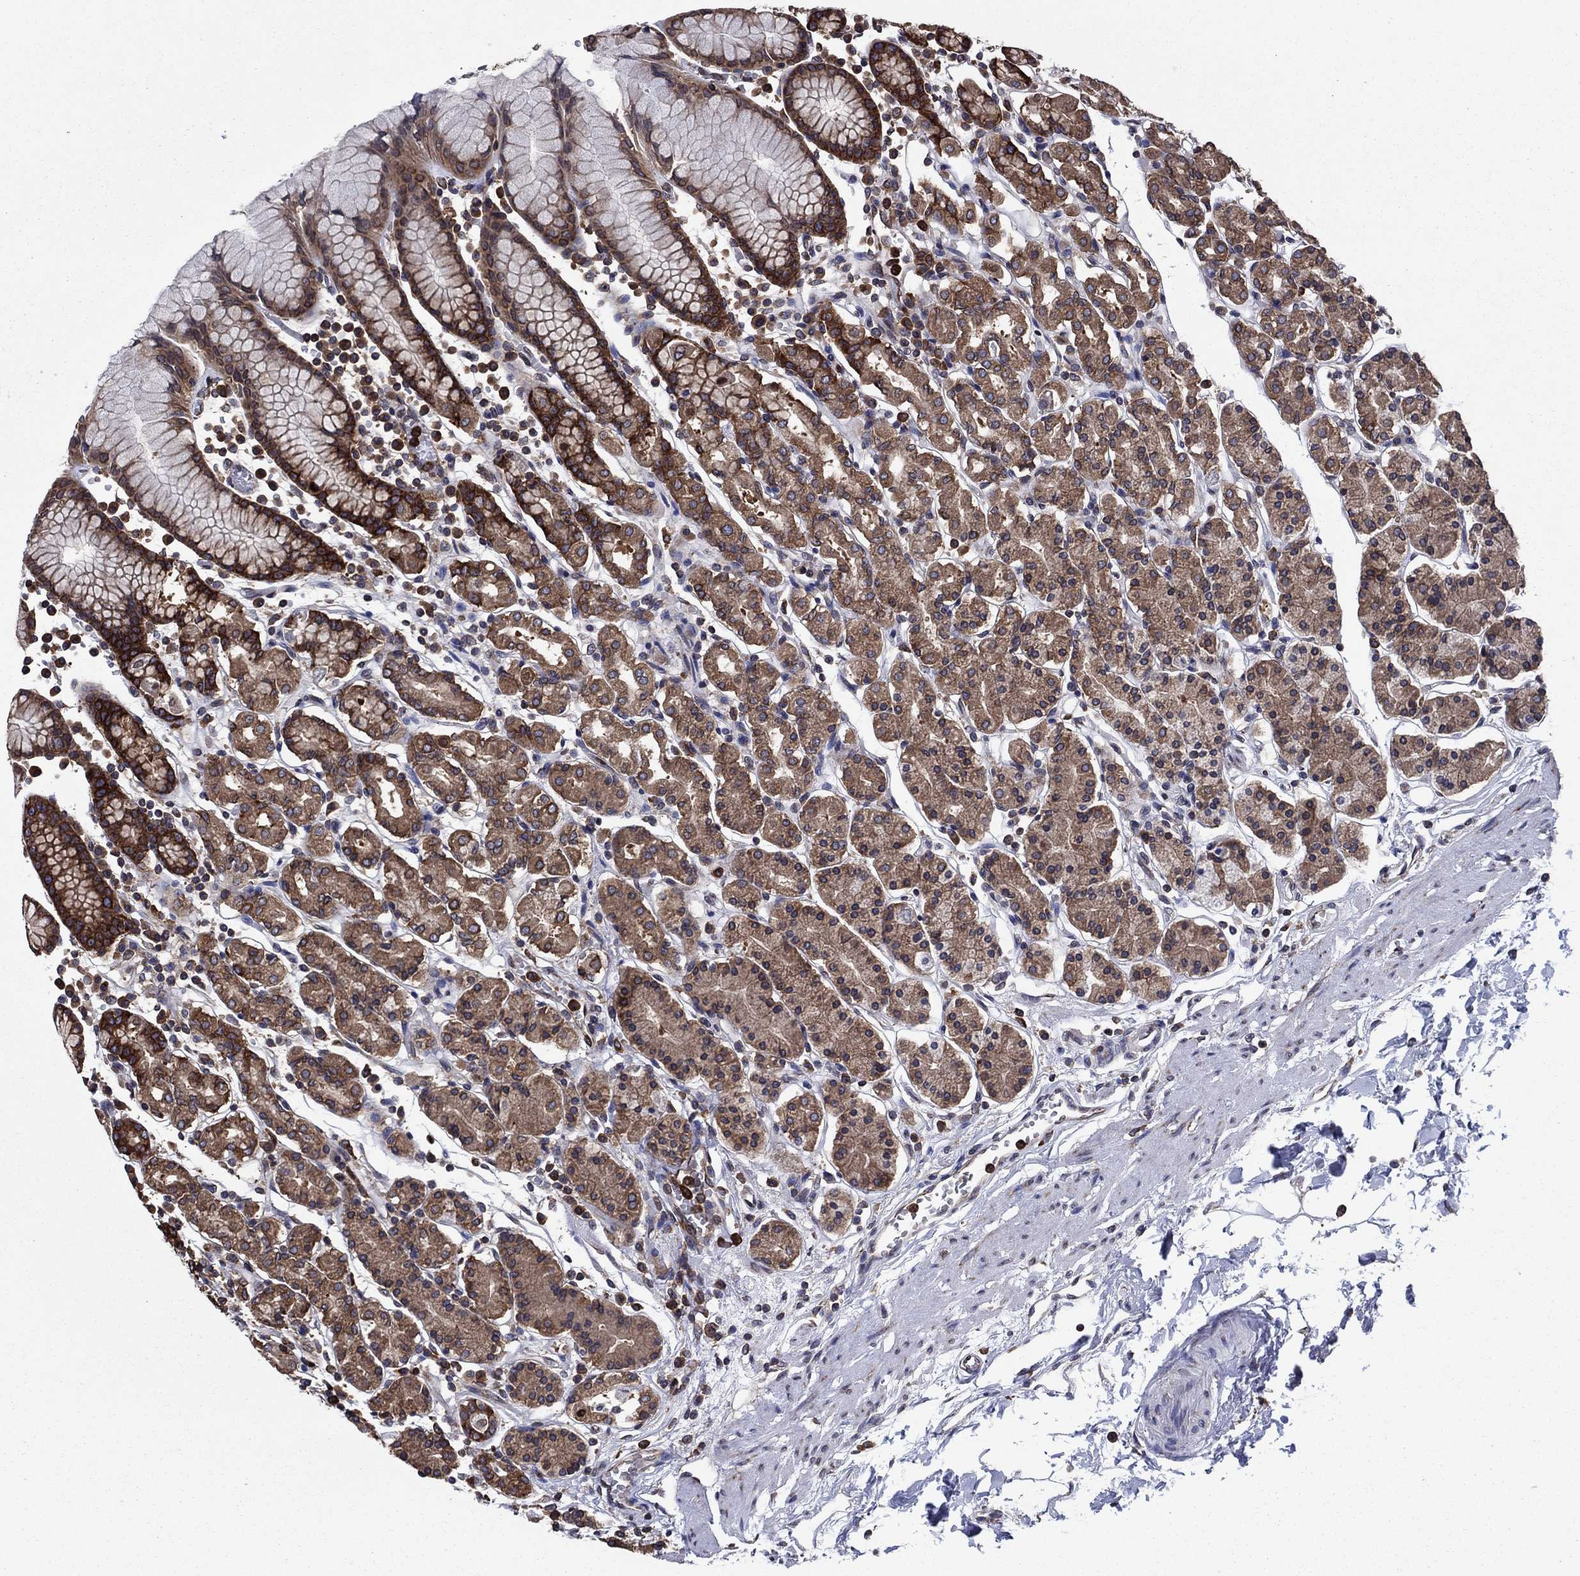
{"staining": {"intensity": "strong", "quantity": ">75%", "location": "cytoplasmic/membranous"}, "tissue": "stomach", "cell_type": "Glandular cells", "image_type": "normal", "snomed": [{"axis": "morphology", "description": "Normal tissue, NOS"}, {"axis": "topography", "description": "Stomach, upper"}, {"axis": "topography", "description": "Stomach"}], "caption": "The micrograph displays a brown stain indicating the presence of a protein in the cytoplasmic/membranous of glandular cells in stomach. (IHC, brightfield microscopy, high magnification).", "gene": "YBX1", "patient": {"sex": "male", "age": 62}}